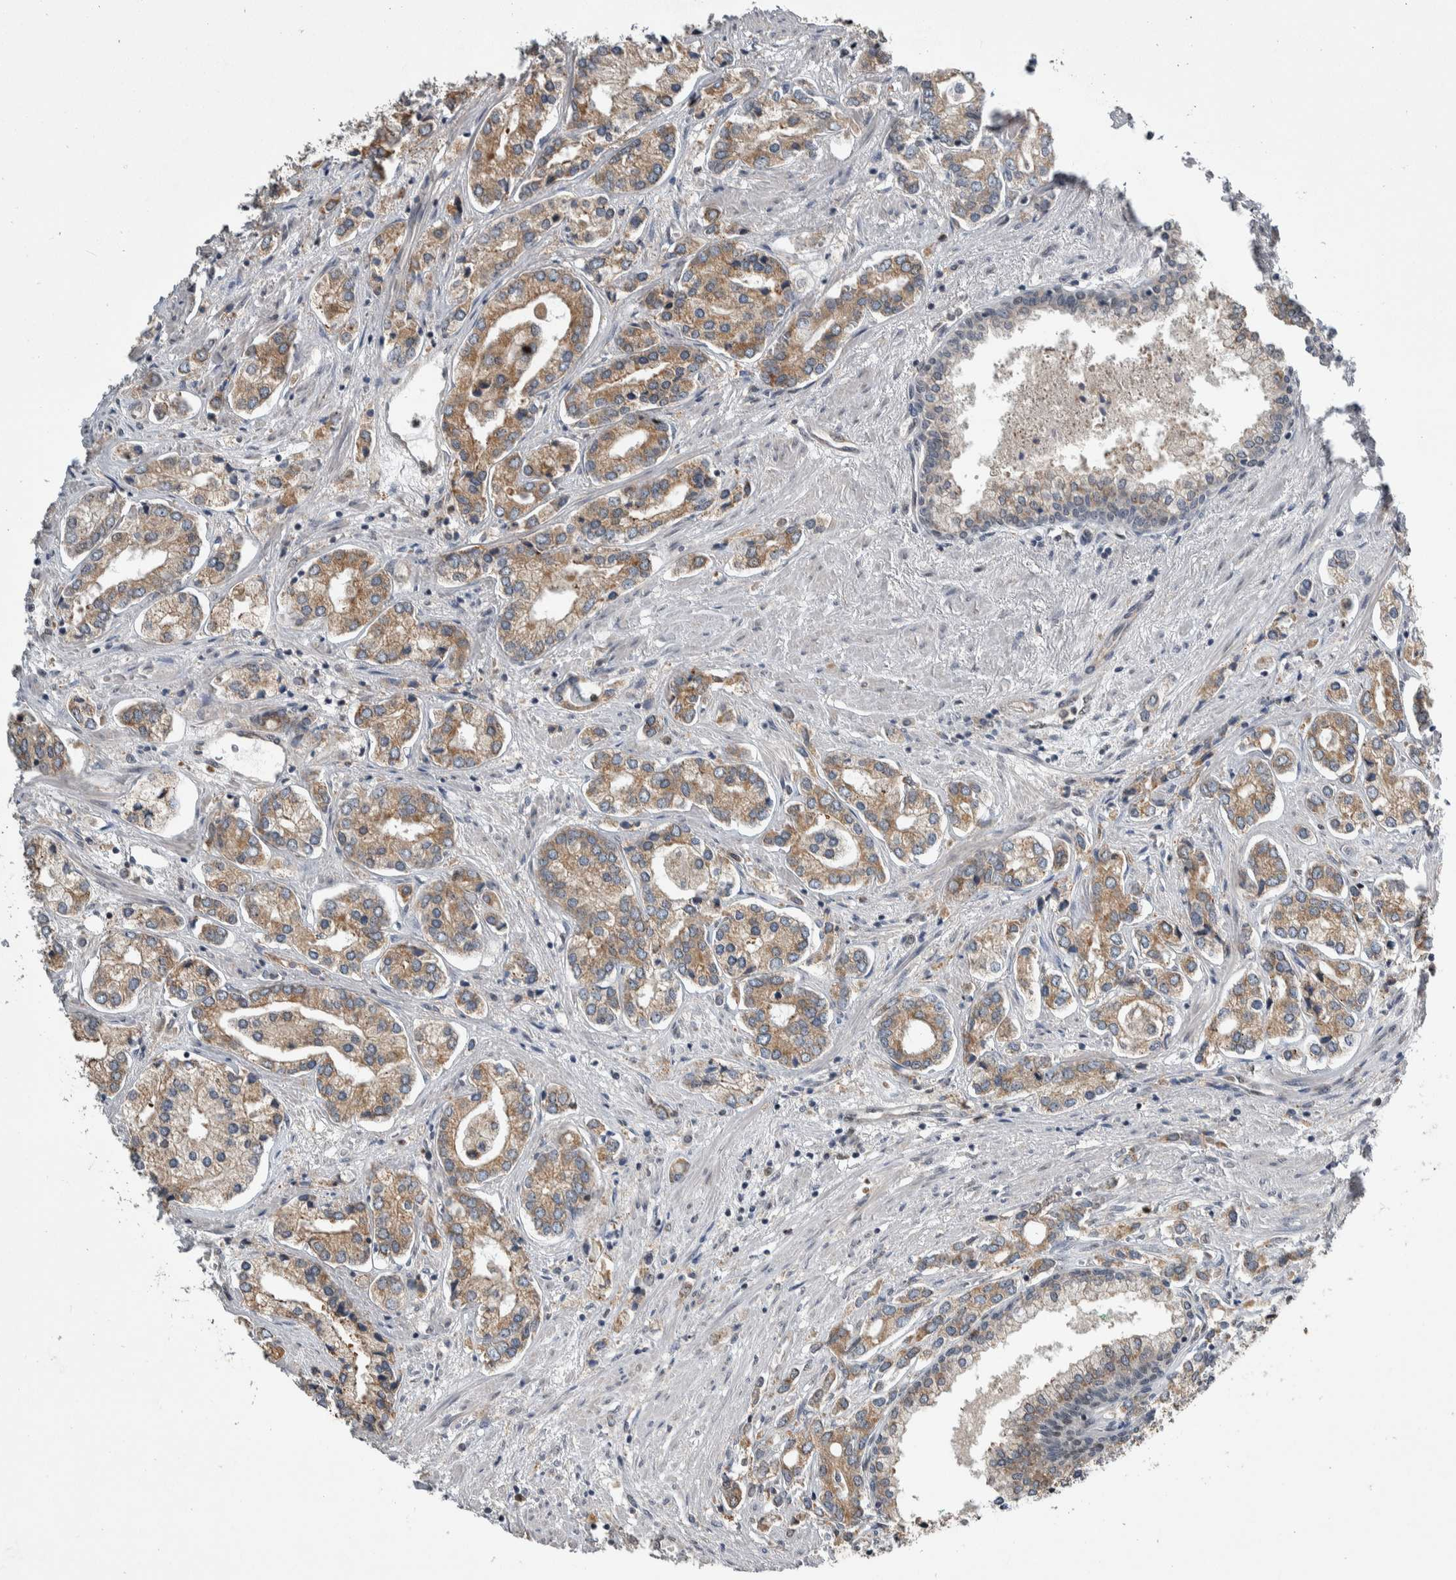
{"staining": {"intensity": "weak", "quantity": ">75%", "location": "cytoplasmic/membranous"}, "tissue": "prostate cancer", "cell_type": "Tumor cells", "image_type": "cancer", "snomed": [{"axis": "morphology", "description": "Adenocarcinoma, High grade"}, {"axis": "topography", "description": "Prostate"}], "caption": "Immunohistochemistry of human prostate cancer demonstrates low levels of weak cytoplasmic/membranous staining in approximately >75% of tumor cells.", "gene": "PRDM4", "patient": {"sex": "male", "age": 66}}